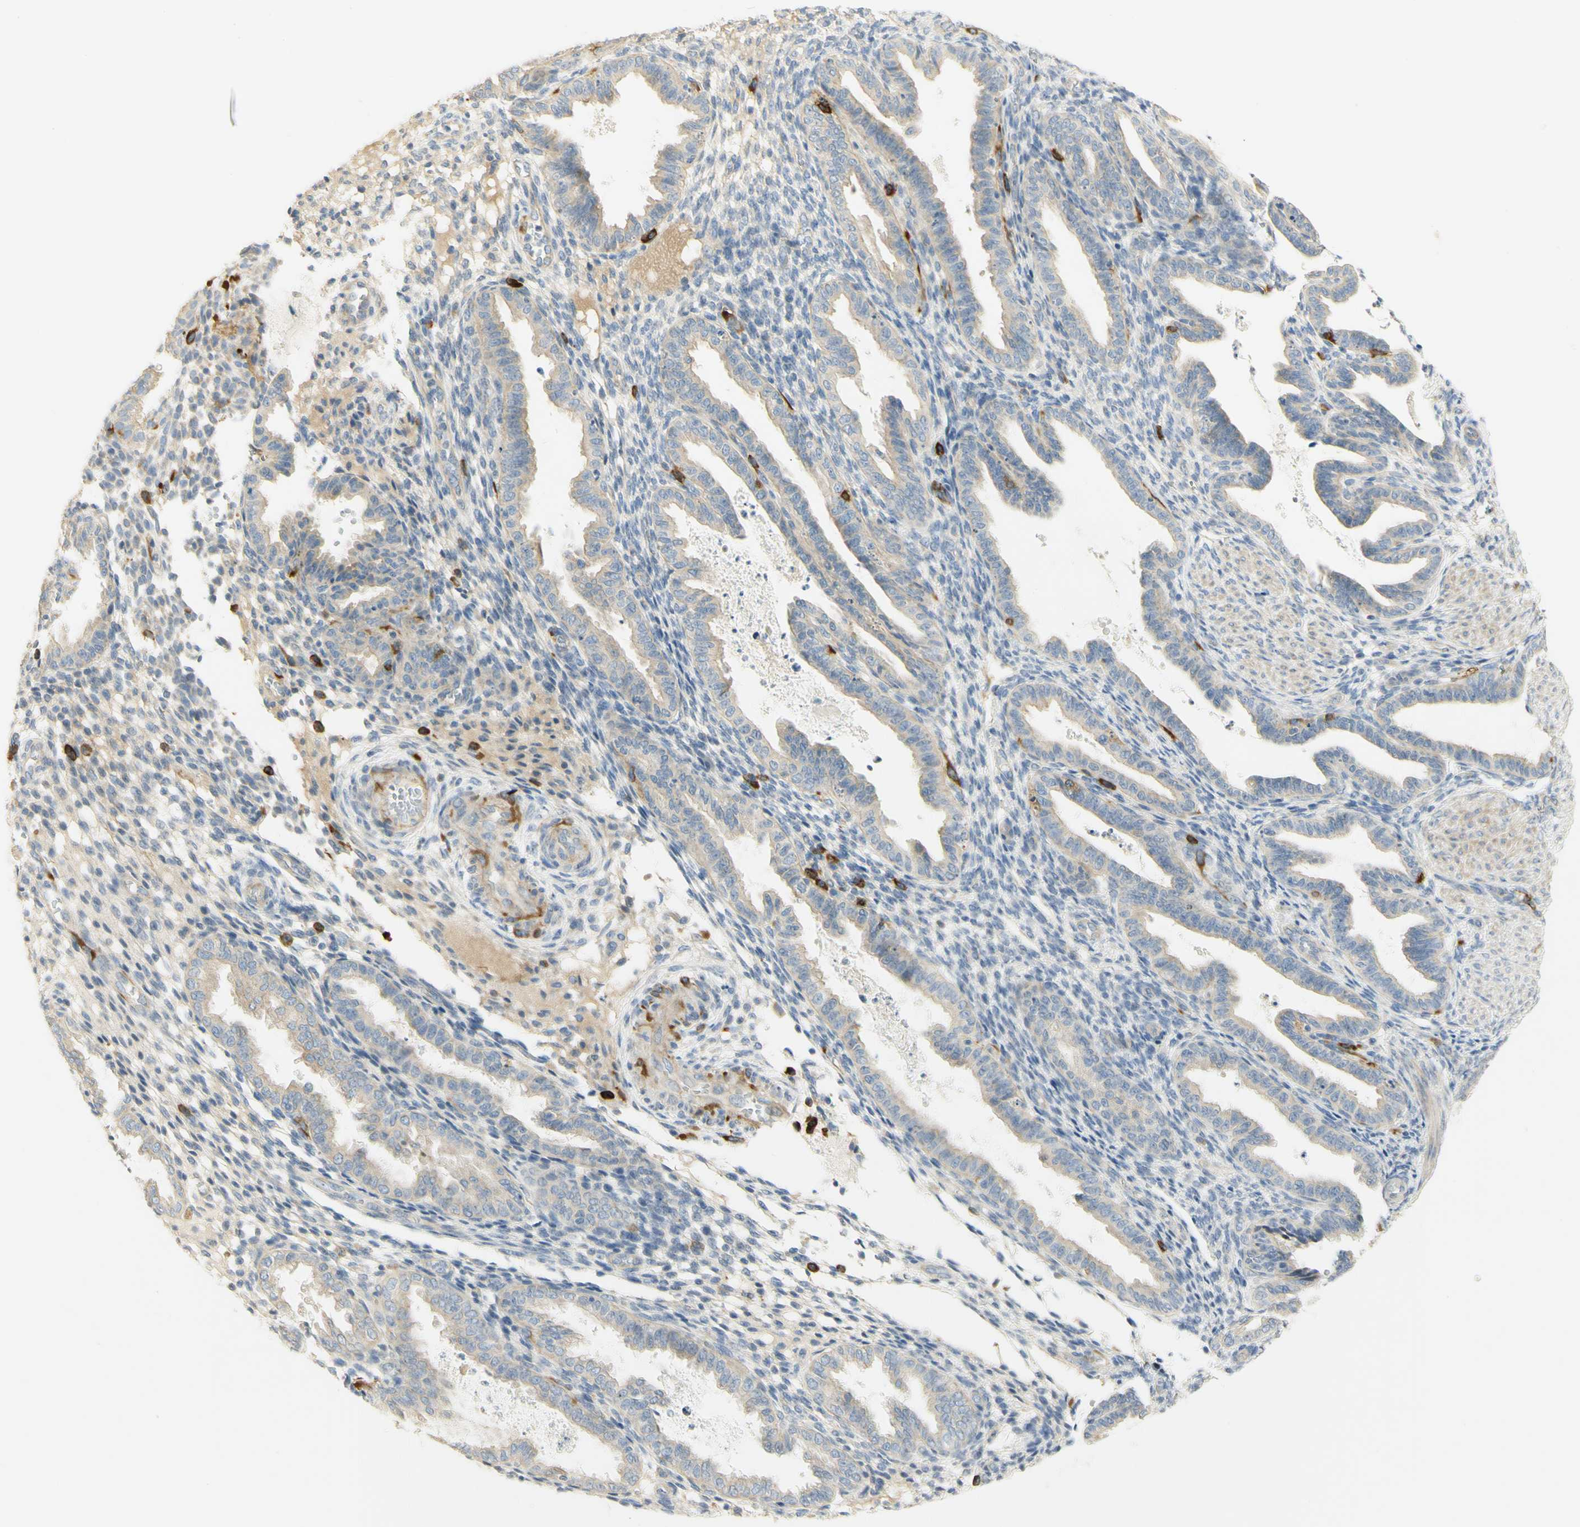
{"staining": {"intensity": "negative", "quantity": "none", "location": "none"}, "tissue": "endometrium", "cell_type": "Cells in endometrial stroma", "image_type": "normal", "snomed": [{"axis": "morphology", "description": "Normal tissue, NOS"}, {"axis": "topography", "description": "Endometrium"}], "caption": "This histopathology image is of unremarkable endometrium stained with immunohistochemistry to label a protein in brown with the nuclei are counter-stained blue. There is no positivity in cells in endometrial stroma. (DAB (3,3'-diaminobenzidine) immunohistochemistry (IHC), high magnification).", "gene": "KIF11", "patient": {"sex": "female", "age": 33}}